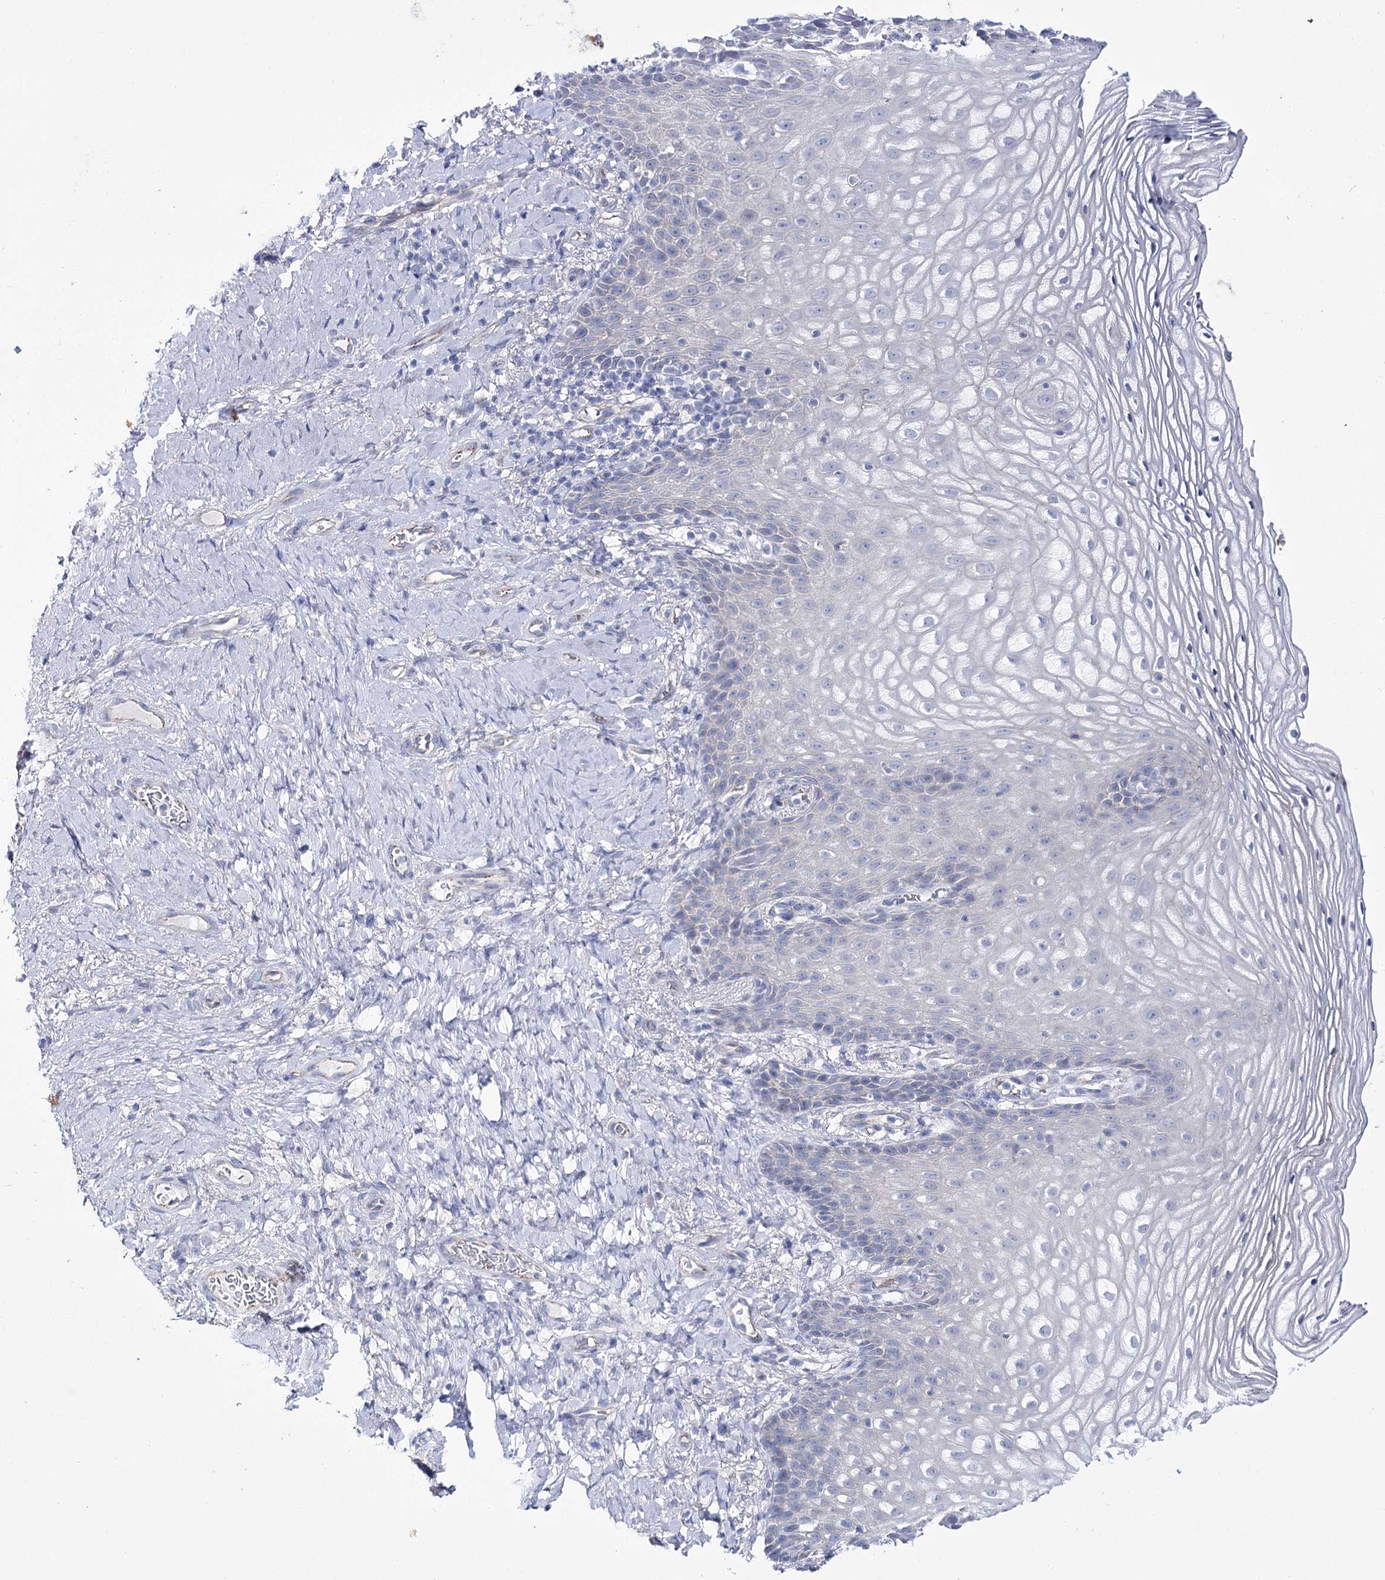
{"staining": {"intensity": "negative", "quantity": "none", "location": "none"}, "tissue": "vagina", "cell_type": "Squamous epithelial cells", "image_type": "normal", "snomed": [{"axis": "morphology", "description": "Normal tissue, NOS"}, {"axis": "topography", "description": "Vagina"}], "caption": "A photomicrograph of vagina stained for a protein shows no brown staining in squamous epithelial cells. (Immunohistochemistry (ihc), brightfield microscopy, high magnification).", "gene": "NRAP", "patient": {"sex": "female", "age": 60}}